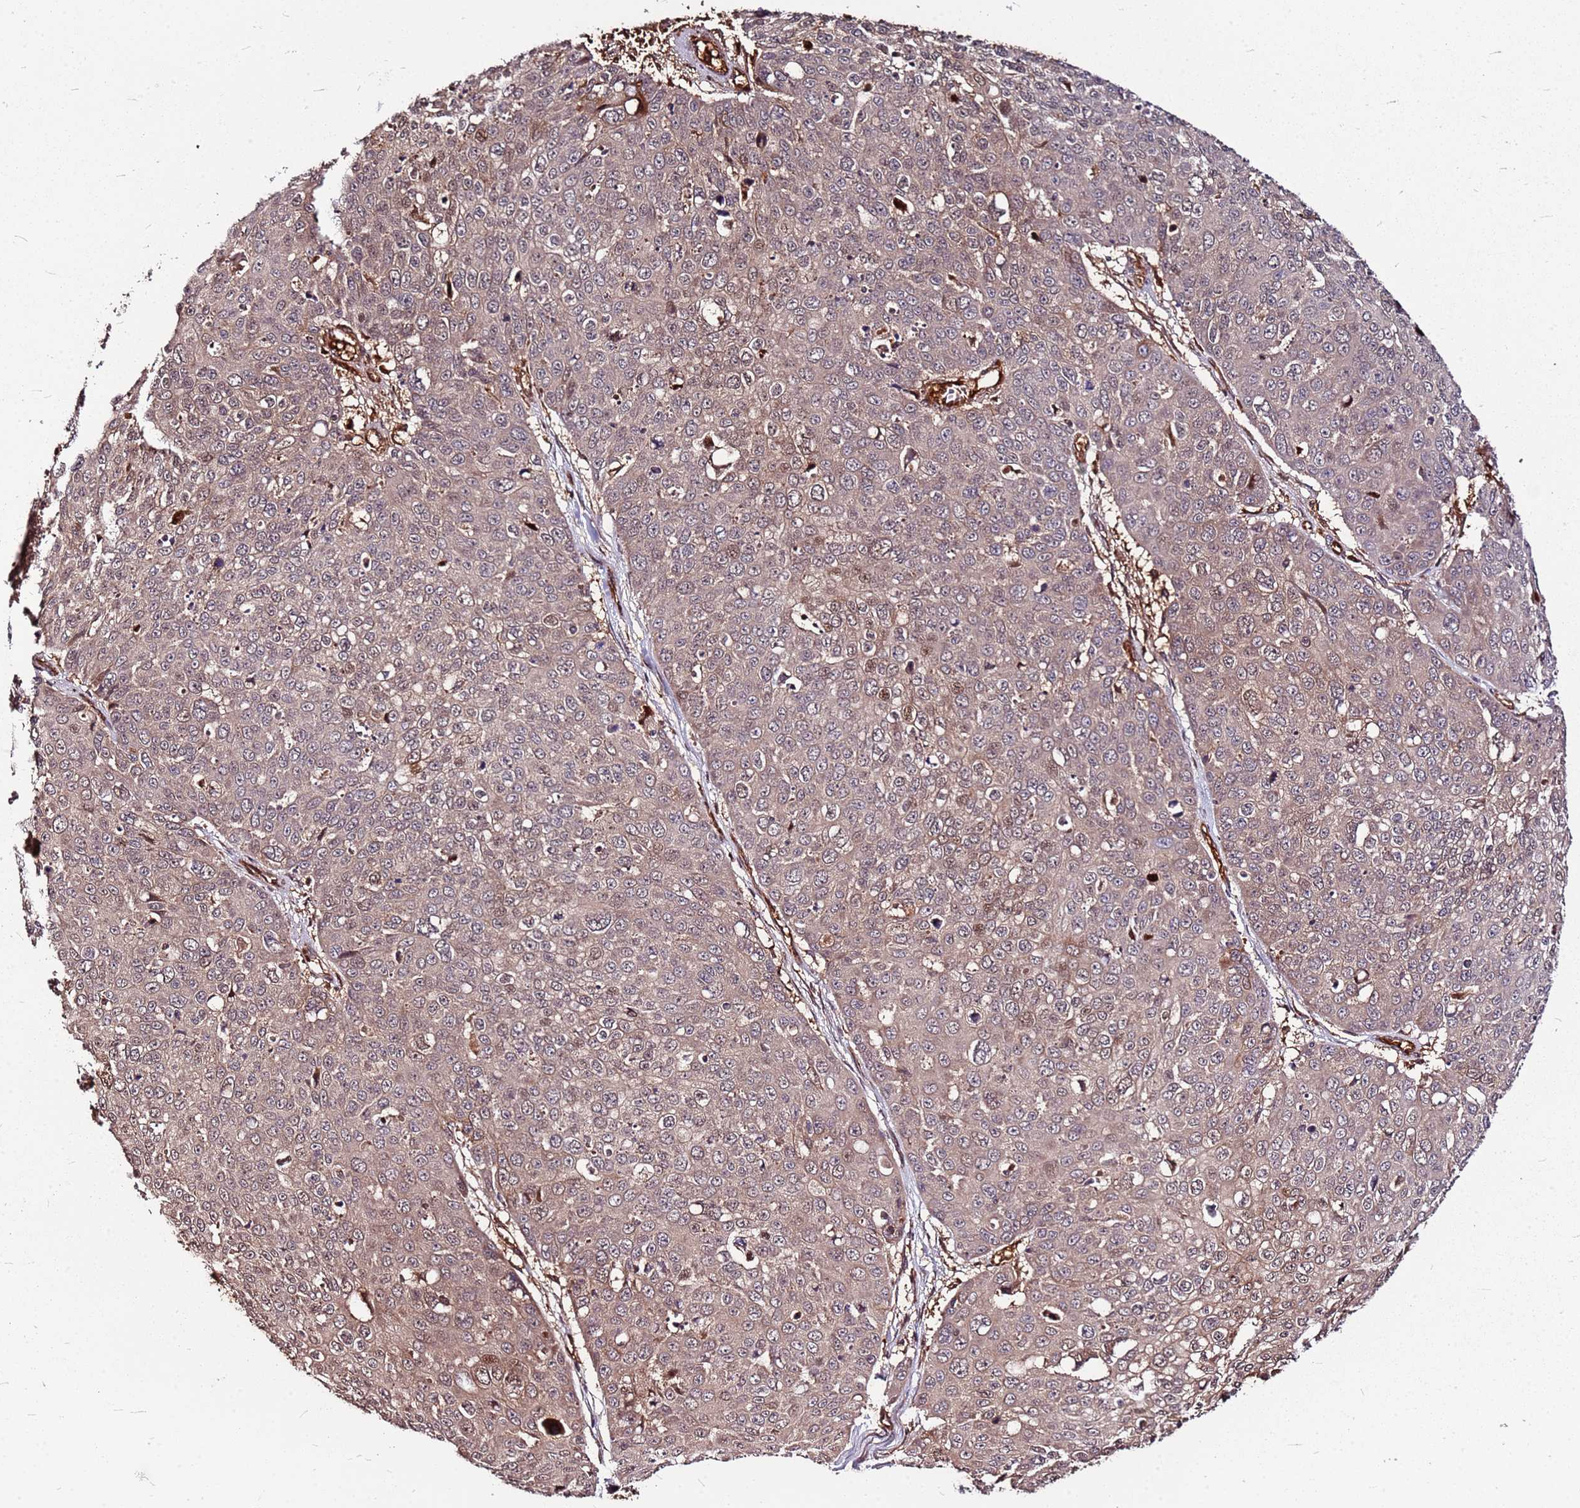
{"staining": {"intensity": "weak", "quantity": "25%-75%", "location": "cytoplasmic/membranous,nuclear"}, "tissue": "skin cancer", "cell_type": "Tumor cells", "image_type": "cancer", "snomed": [{"axis": "morphology", "description": "Squamous cell carcinoma, NOS"}, {"axis": "topography", "description": "Skin"}], "caption": "A histopathology image showing weak cytoplasmic/membranous and nuclear staining in about 25%-75% of tumor cells in skin squamous cell carcinoma, as visualized by brown immunohistochemical staining.", "gene": "LYPLAL1", "patient": {"sex": "male", "age": 71}}